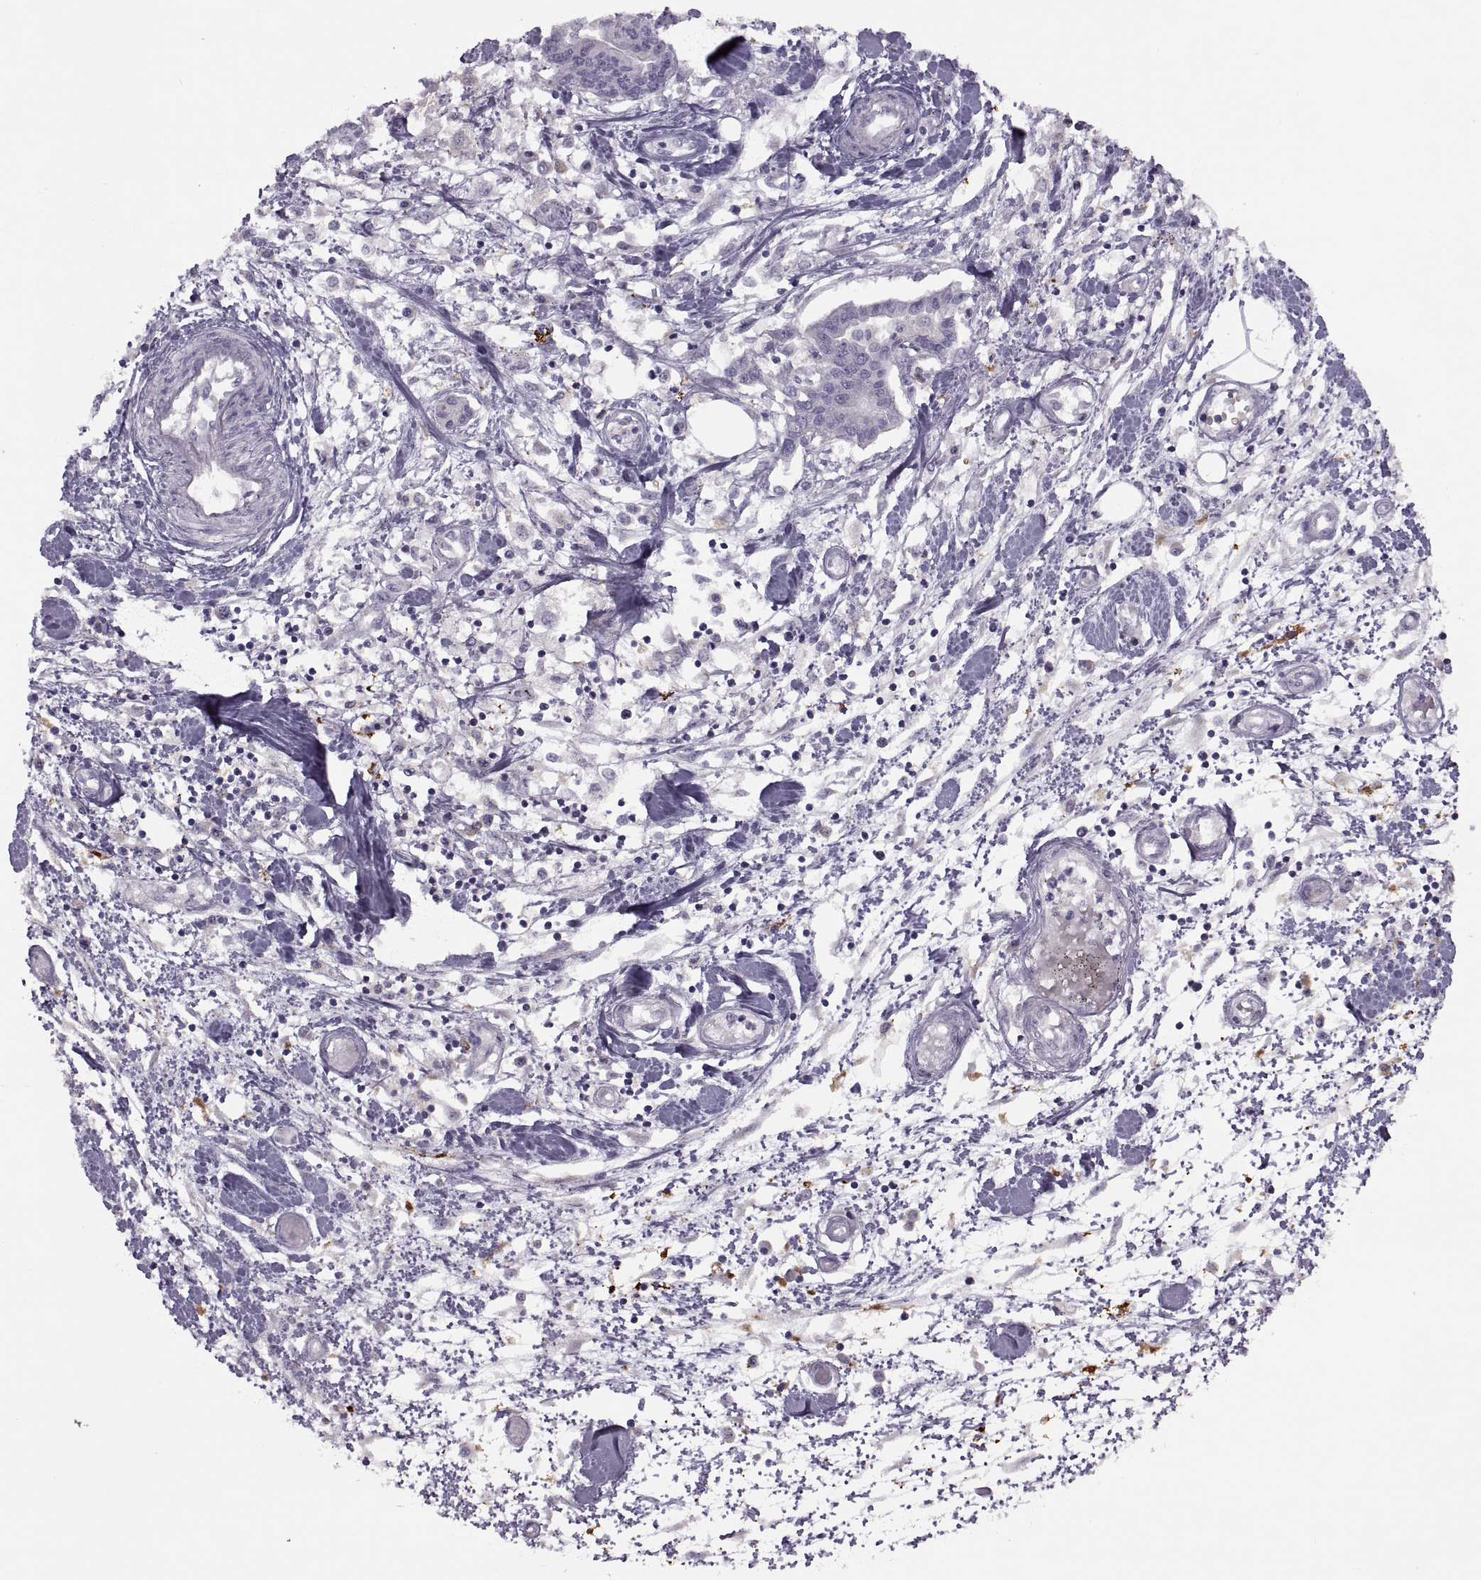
{"staining": {"intensity": "negative", "quantity": "none", "location": "none"}, "tissue": "pancreatic cancer", "cell_type": "Tumor cells", "image_type": "cancer", "snomed": [{"axis": "morphology", "description": "Adenocarcinoma, NOS"}, {"axis": "topography", "description": "Pancreas"}], "caption": "This is an immunohistochemistry (IHC) micrograph of pancreatic cancer (adenocarcinoma). There is no expression in tumor cells.", "gene": "H2AP", "patient": {"sex": "male", "age": 60}}